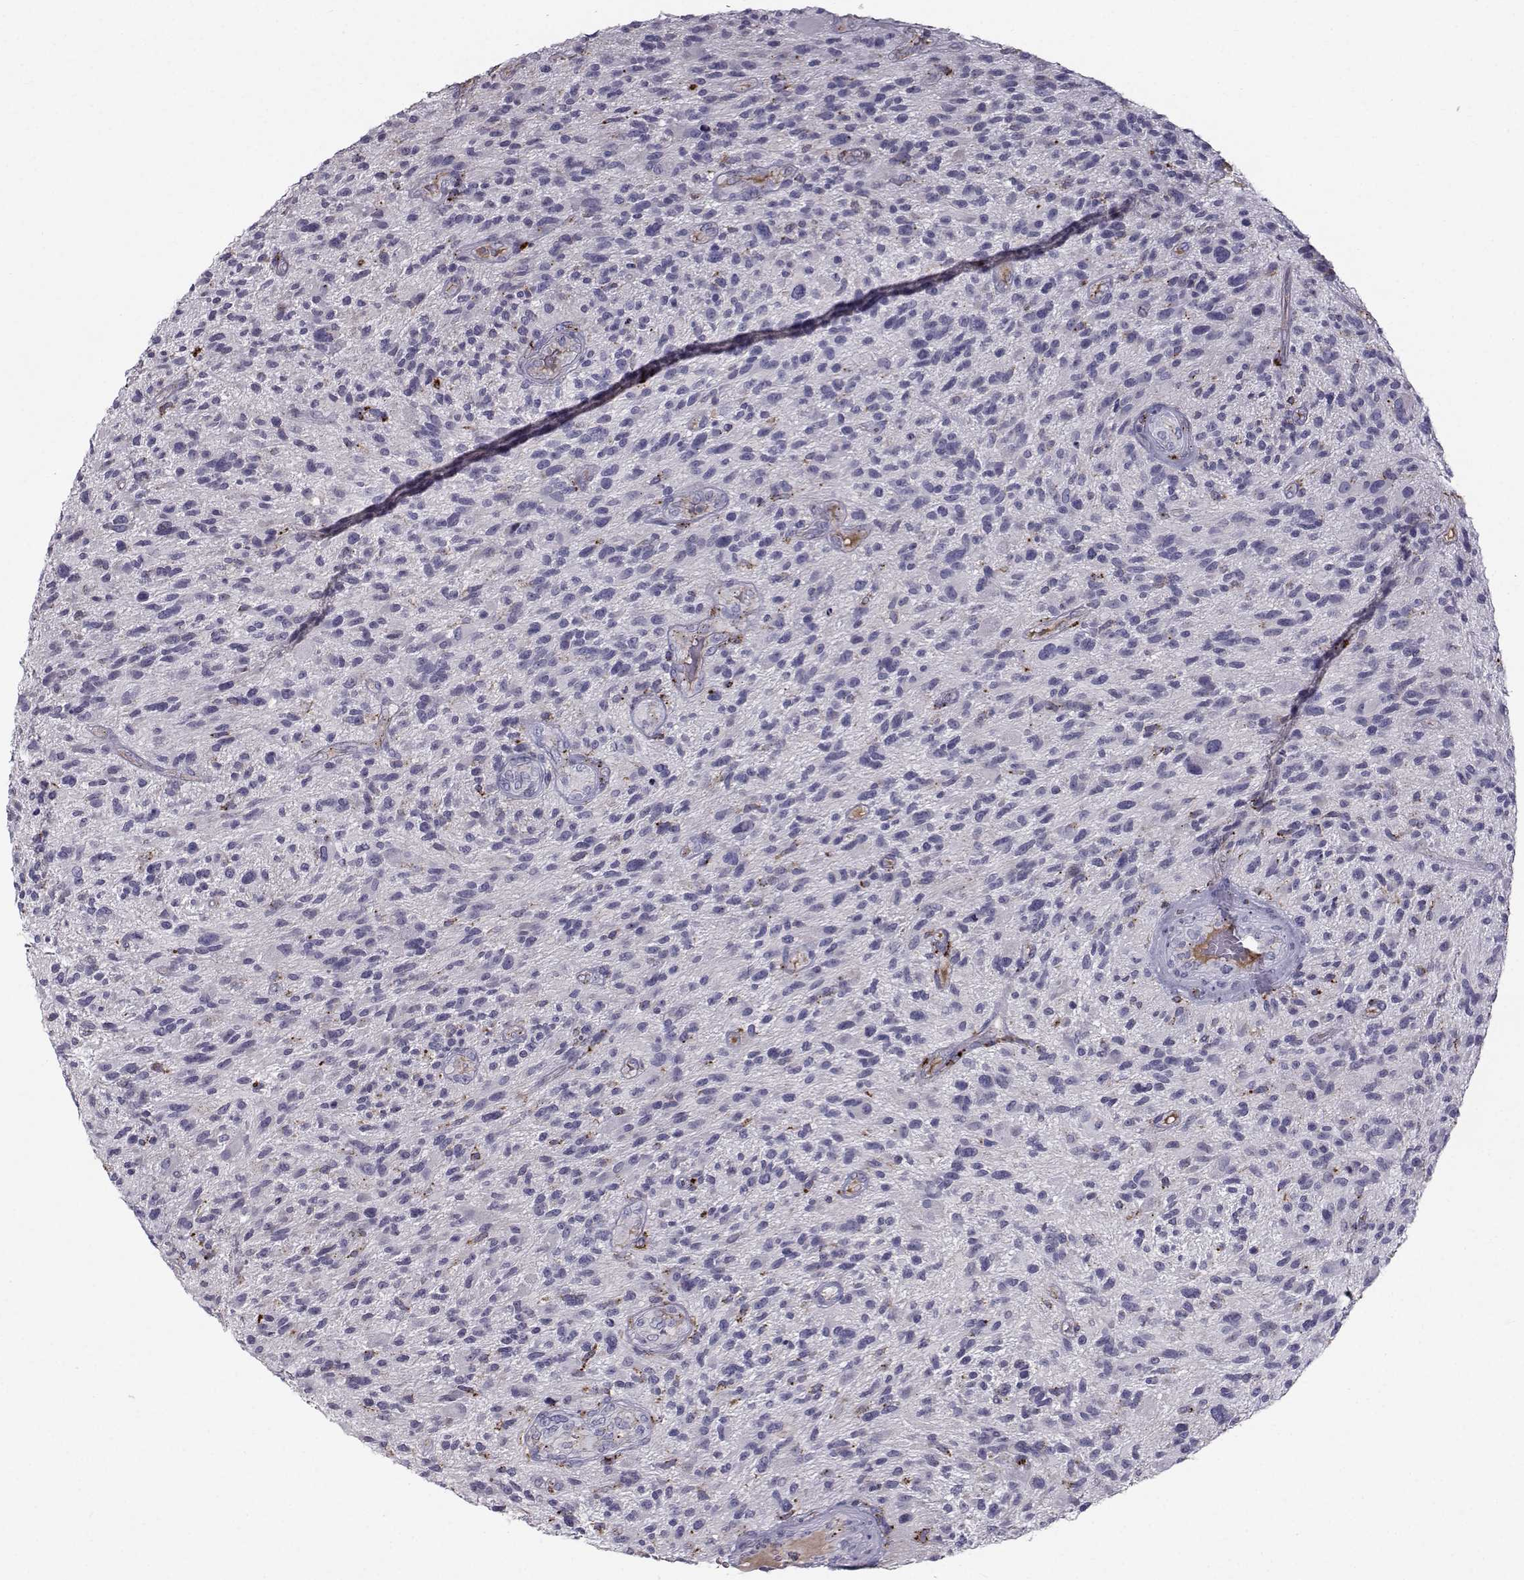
{"staining": {"intensity": "negative", "quantity": "none", "location": "none"}, "tissue": "glioma", "cell_type": "Tumor cells", "image_type": "cancer", "snomed": [{"axis": "morphology", "description": "Glioma, malignant, High grade"}, {"axis": "topography", "description": "Brain"}], "caption": "The micrograph displays no staining of tumor cells in glioma. The staining is performed using DAB brown chromogen with nuclei counter-stained in using hematoxylin.", "gene": "CALCR", "patient": {"sex": "male", "age": 47}}